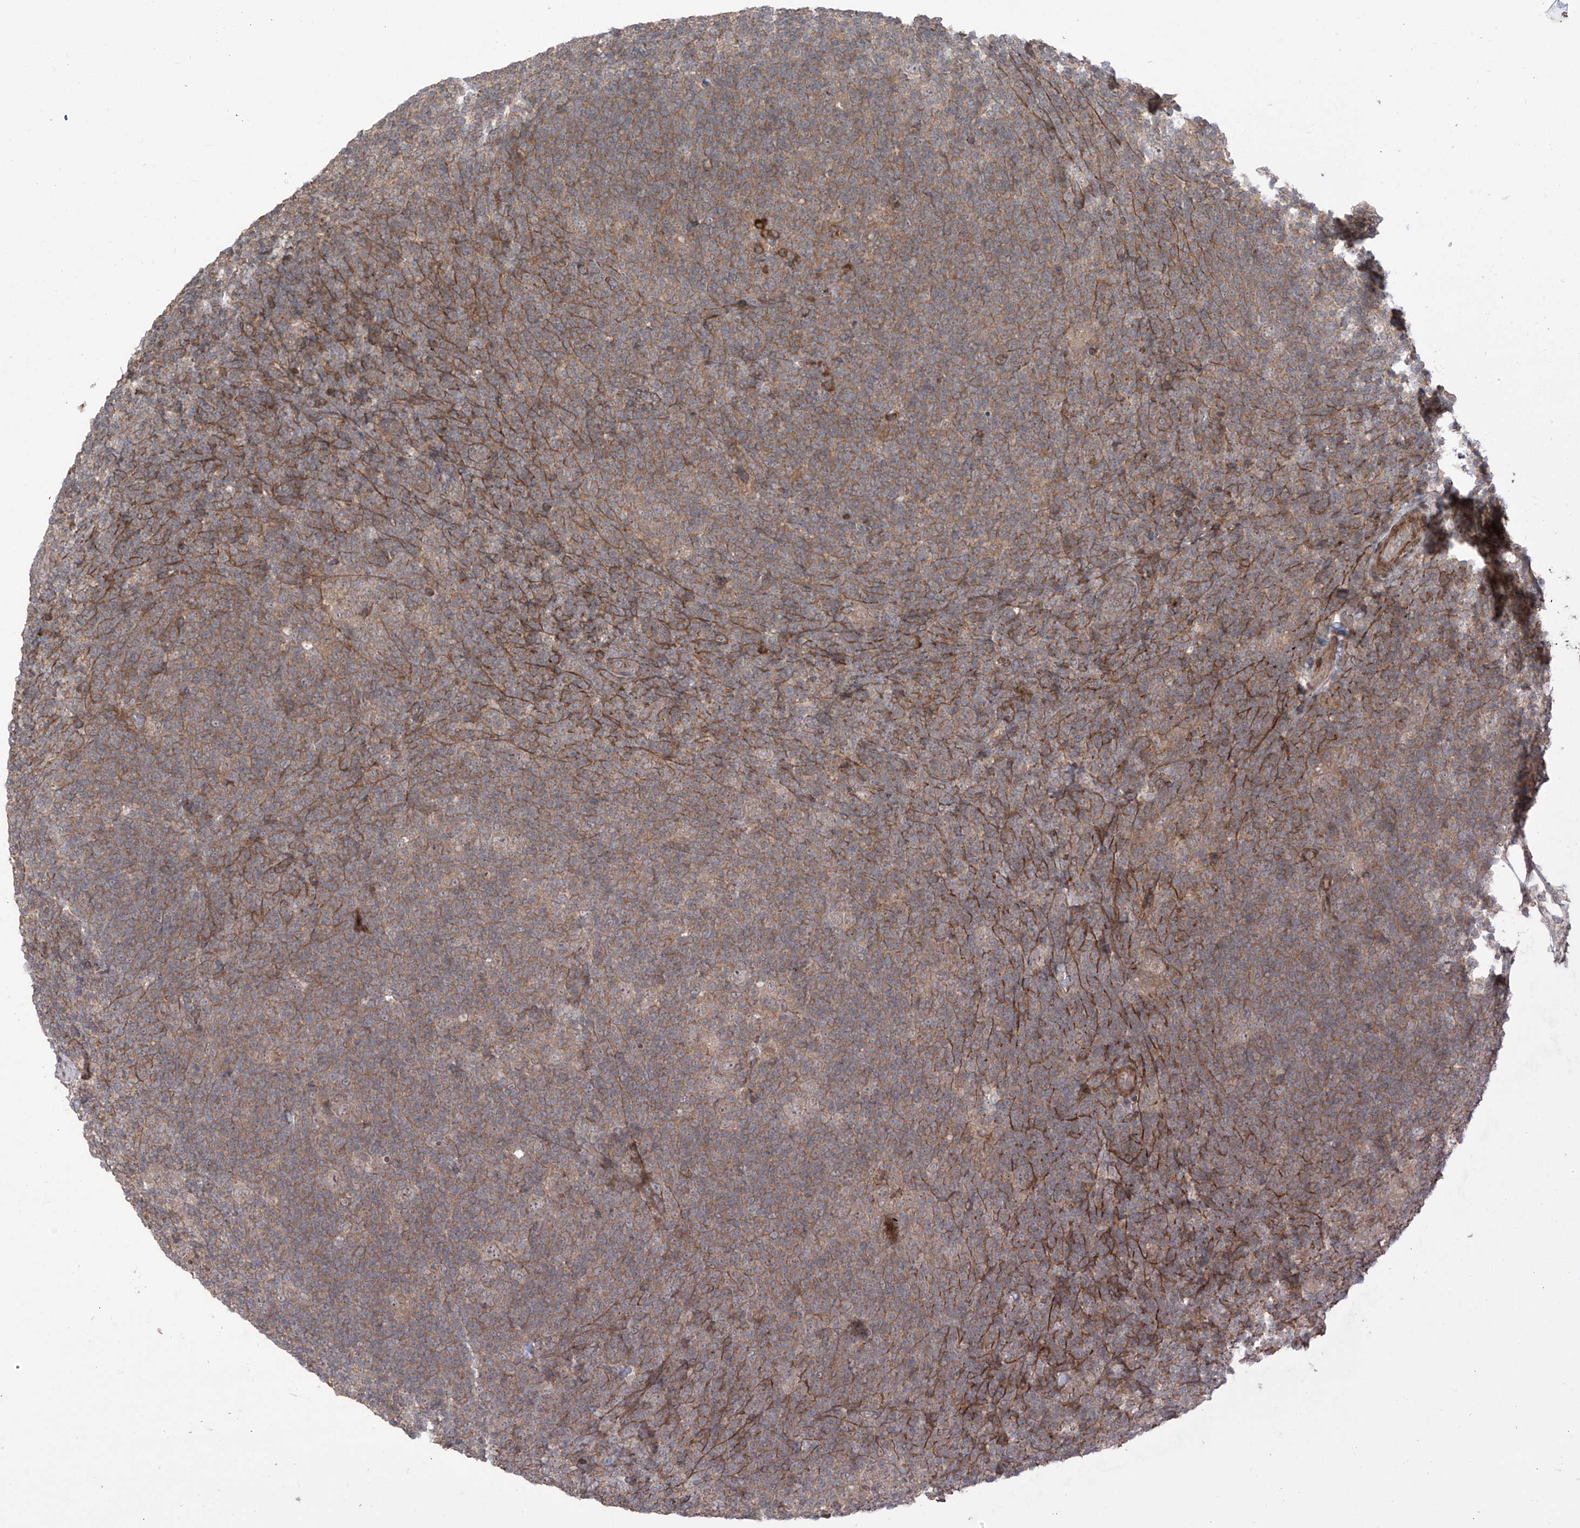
{"staining": {"intensity": "weak", "quantity": "25%-75%", "location": "cytoplasmic/membranous"}, "tissue": "lymphoma", "cell_type": "Tumor cells", "image_type": "cancer", "snomed": [{"axis": "morphology", "description": "Hodgkin's disease, NOS"}, {"axis": "topography", "description": "Lymph node"}], "caption": "Protein expression analysis of human Hodgkin's disease reveals weak cytoplasmic/membranous staining in approximately 25%-75% of tumor cells. The staining is performed using DAB brown chromogen to label protein expression. The nuclei are counter-stained blue using hematoxylin.", "gene": "LRRC74A", "patient": {"sex": "female", "age": 57}}